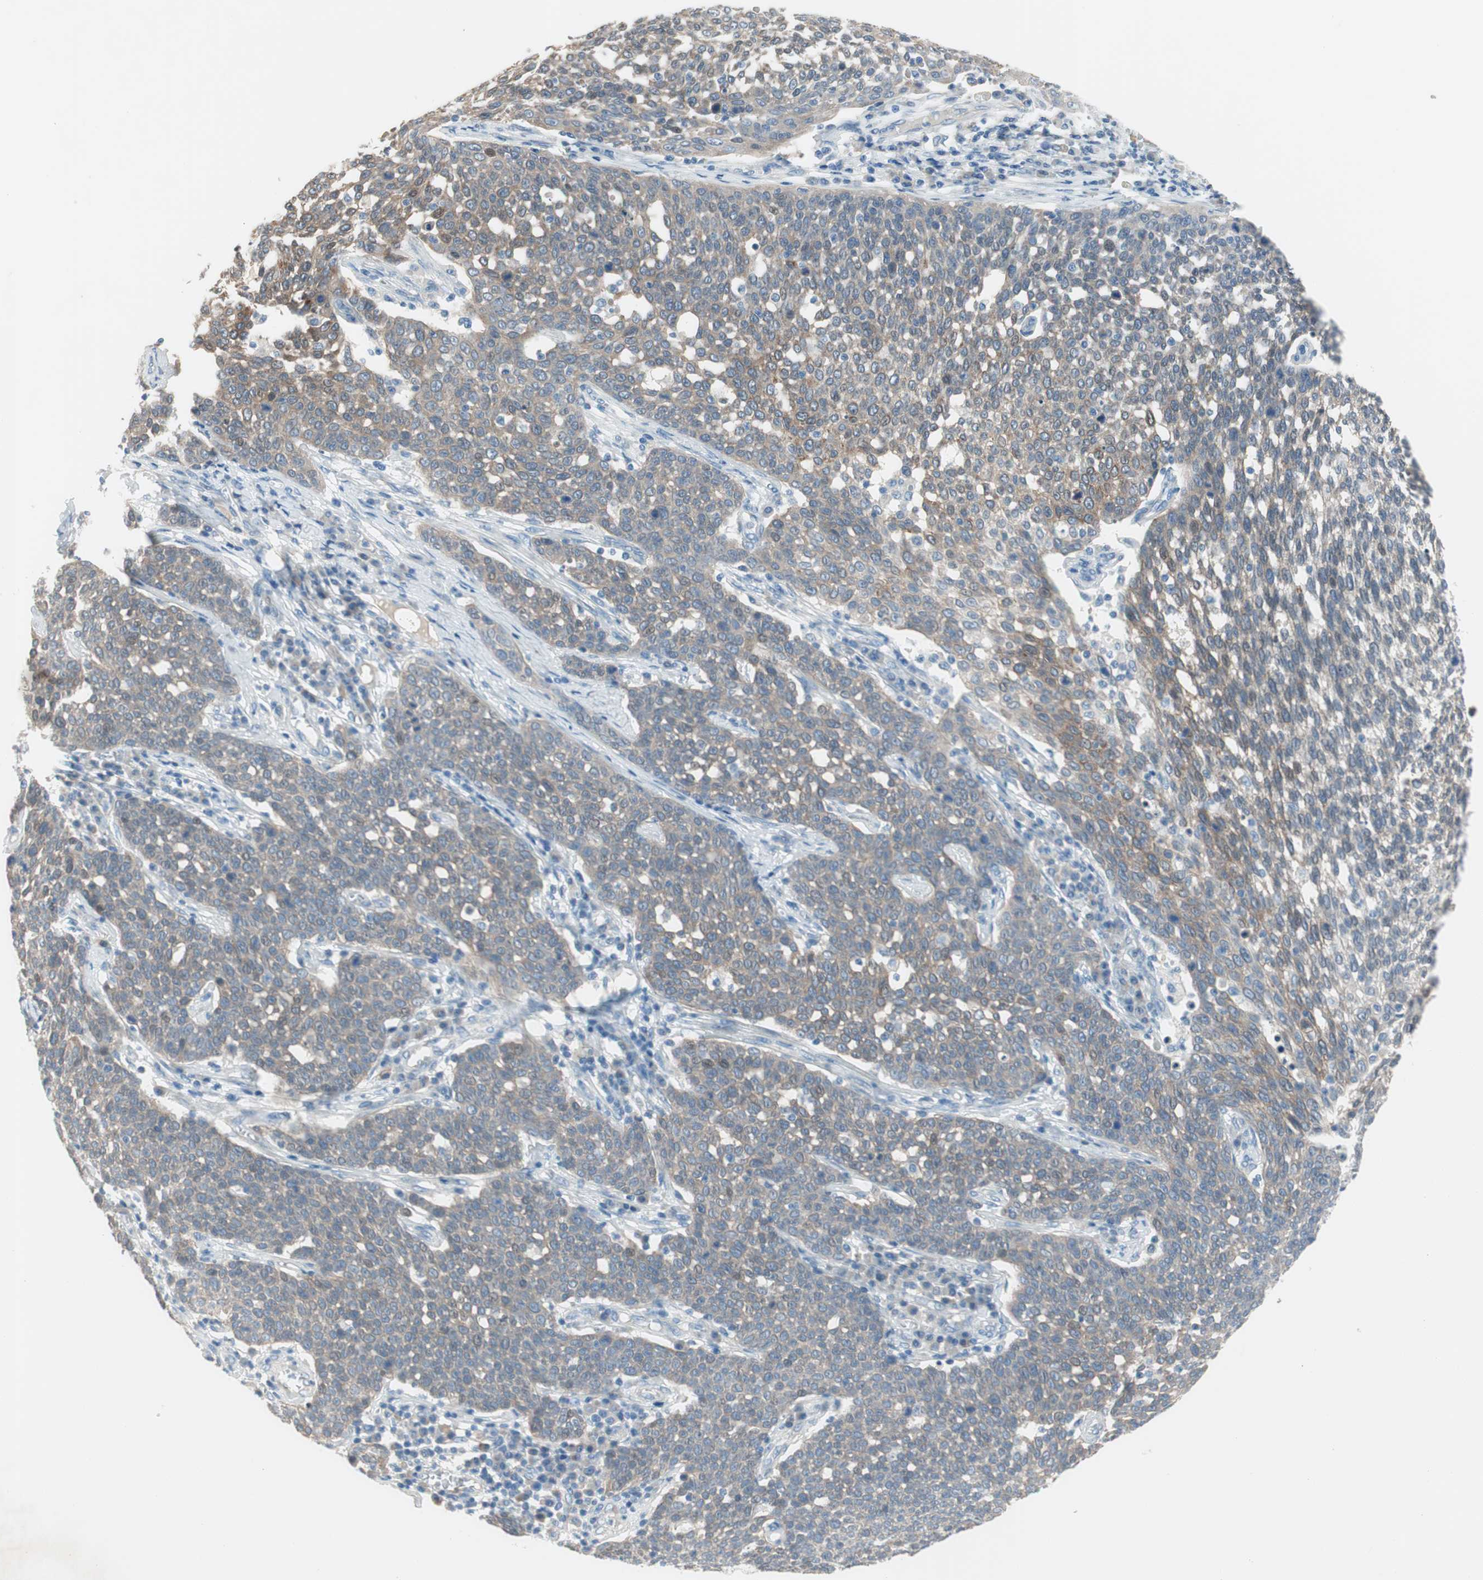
{"staining": {"intensity": "weak", "quantity": "25%-75%", "location": "cytoplasmic/membranous"}, "tissue": "cervical cancer", "cell_type": "Tumor cells", "image_type": "cancer", "snomed": [{"axis": "morphology", "description": "Squamous cell carcinoma, NOS"}, {"axis": "topography", "description": "Cervix"}], "caption": "Cervical cancer was stained to show a protein in brown. There is low levels of weak cytoplasmic/membranous positivity in approximately 25%-75% of tumor cells. (DAB (3,3'-diaminobenzidine) IHC, brown staining for protein, blue staining for nuclei).", "gene": "PRRG4", "patient": {"sex": "female", "age": 34}}